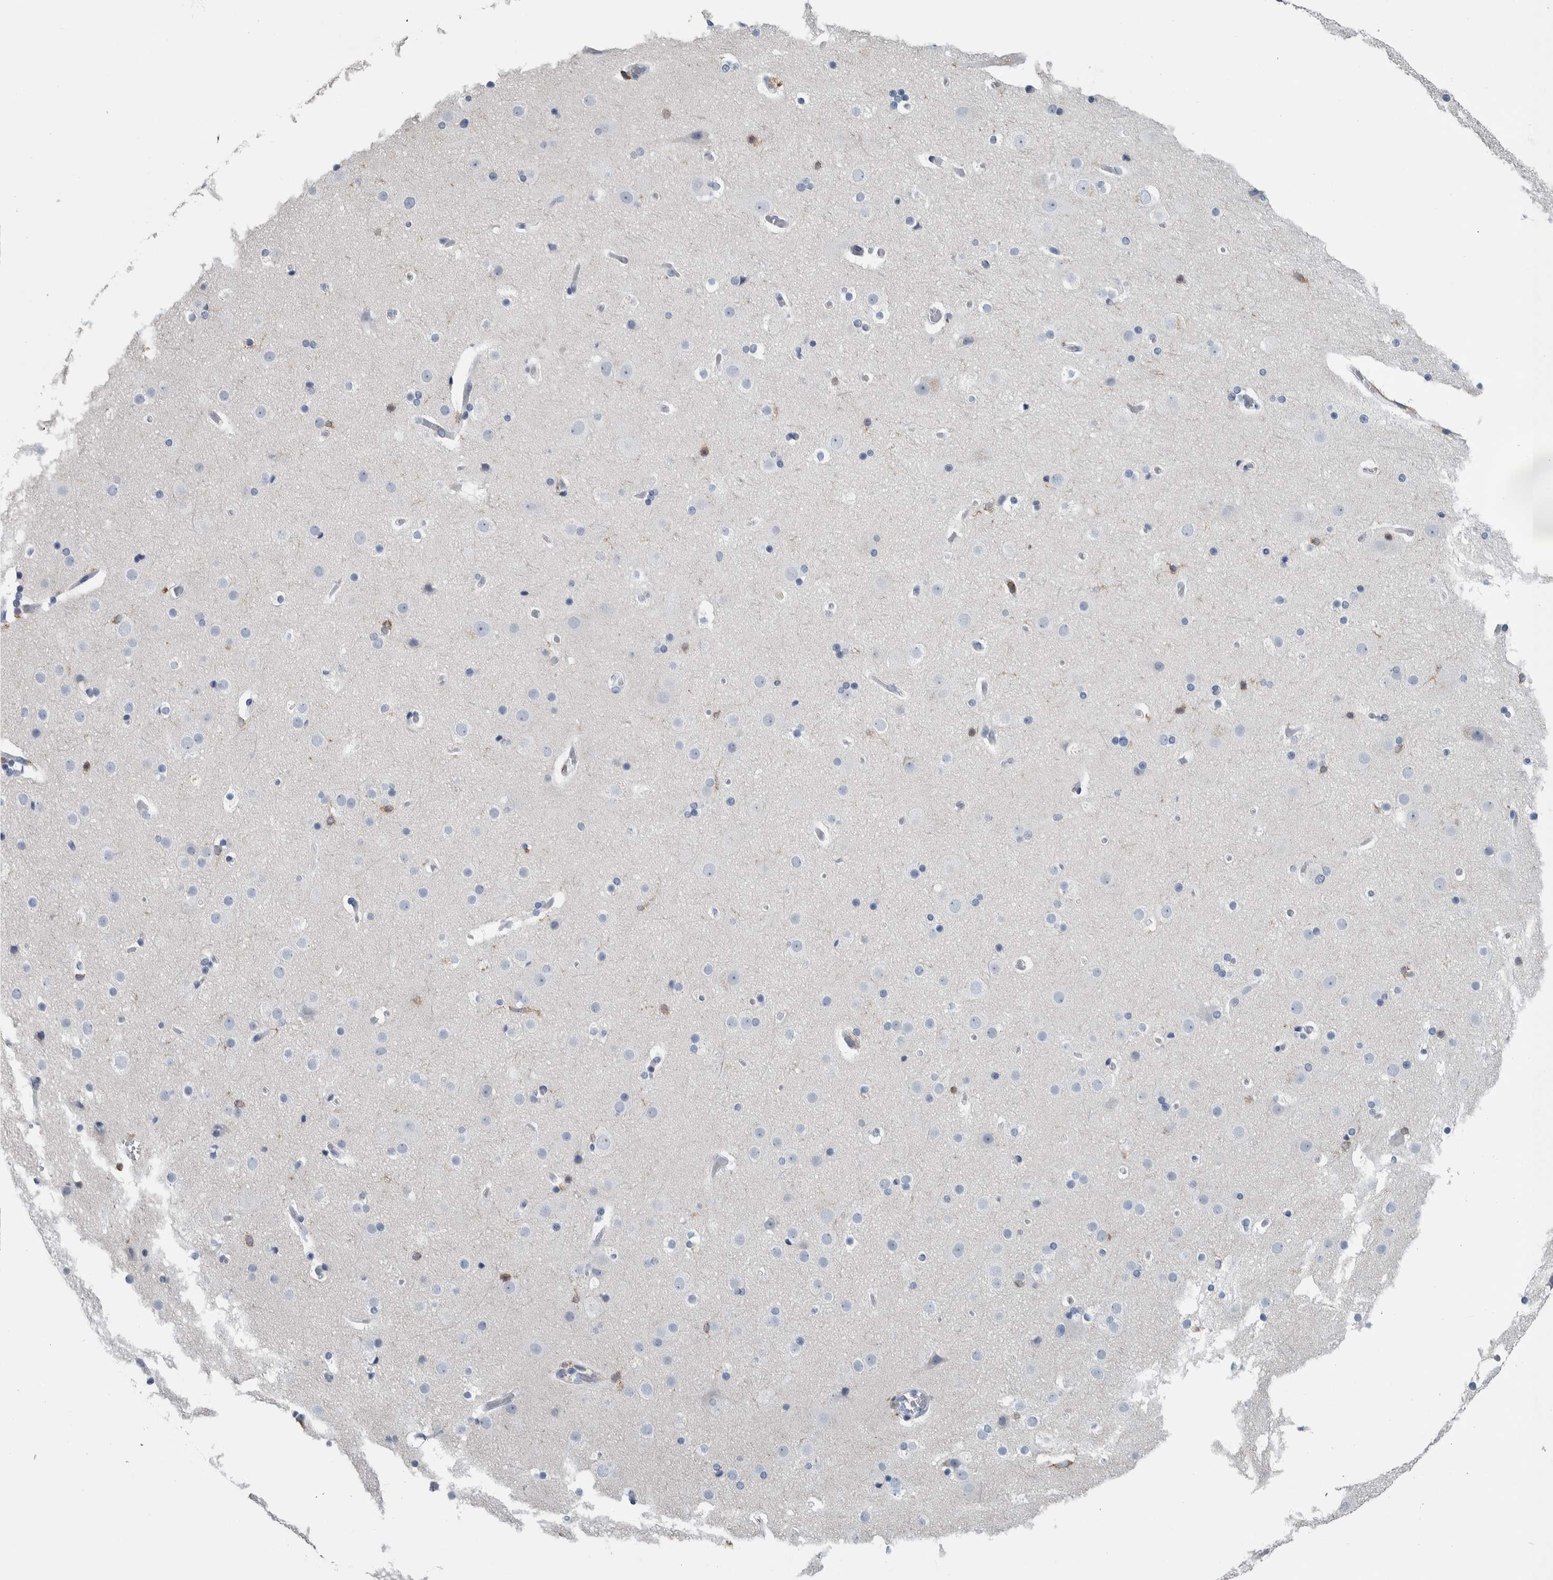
{"staining": {"intensity": "negative", "quantity": "none", "location": "none"}, "tissue": "cerebral cortex", "cell_type": "Endothelial cells", "image_type": "normal", "snomed": [{"axis": "morphology", "description": "Normal tissue, NOS"}, {"axis": "topography", "description": "Cerebral cortex"}], "caption": "Immunohistochemistry photomicrograph of benign cerebral cortex: human cerebral cortex stained with DAB (3,3'-diaminobenzidine) demonstrates no significant protein expression in endothelial cells.", "gene": "SKAP2", "patient": {"sex": "male", "age": 57}}